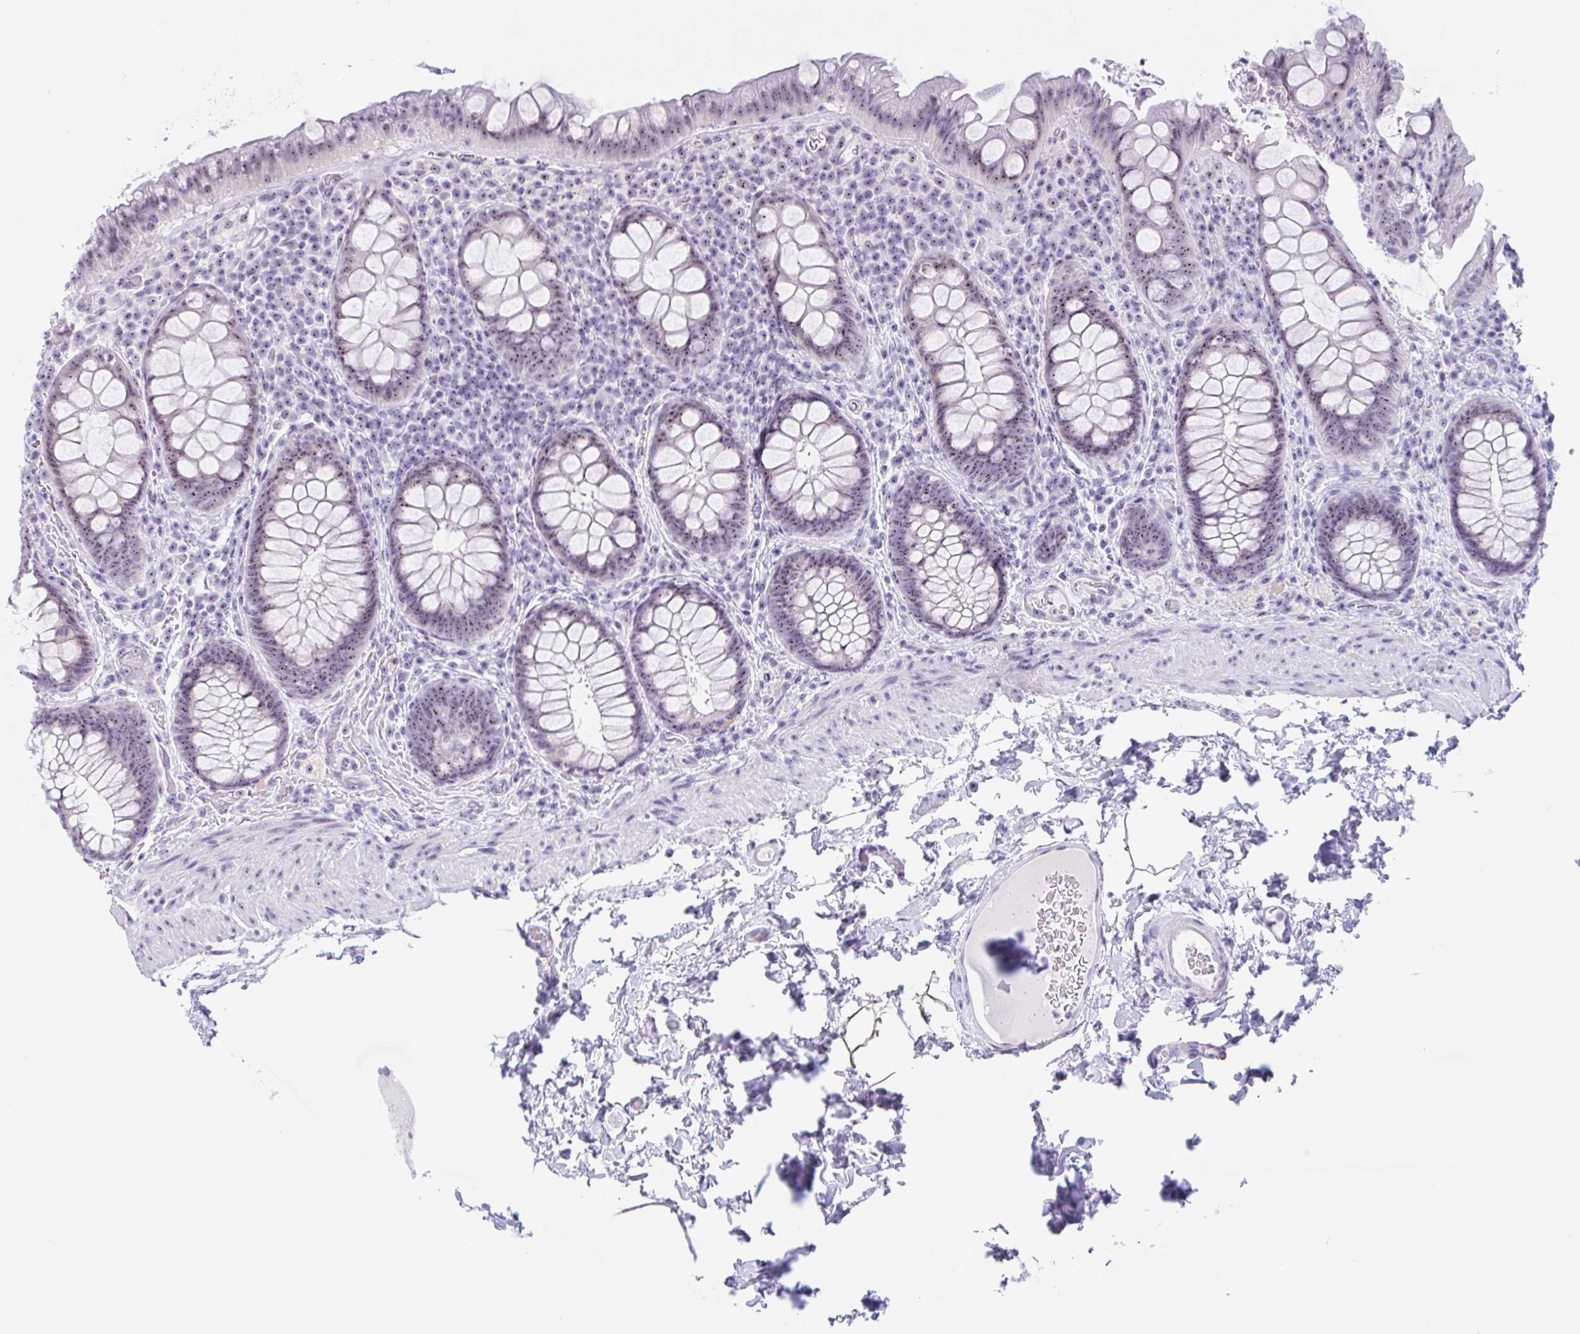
{"staining": {"intensity": "moderate", "quantity": ">75%", "location": "nuclear"}, "tissue": "rectum", "cell_type": "Glandular cells", "image_type": "normal", "snomed": [{"axis": "morphology", "description": "Normal tissue, NOS"}, {"axis": "topography", "description": "Rectum"}], "caption": "Glandular cells reveal medium levels of moderate nuclear positivity in approximately >75% of cells in normal rectum. The staining was performed using DAB (3,3'-diaminobenzidine) to visualize the protein expression in brown, while the nuclei were stained in blue with hematoxylin (Magnification: 20x).", "gene": "LENG9", "patient": {"sex": "female", "age": 69}}